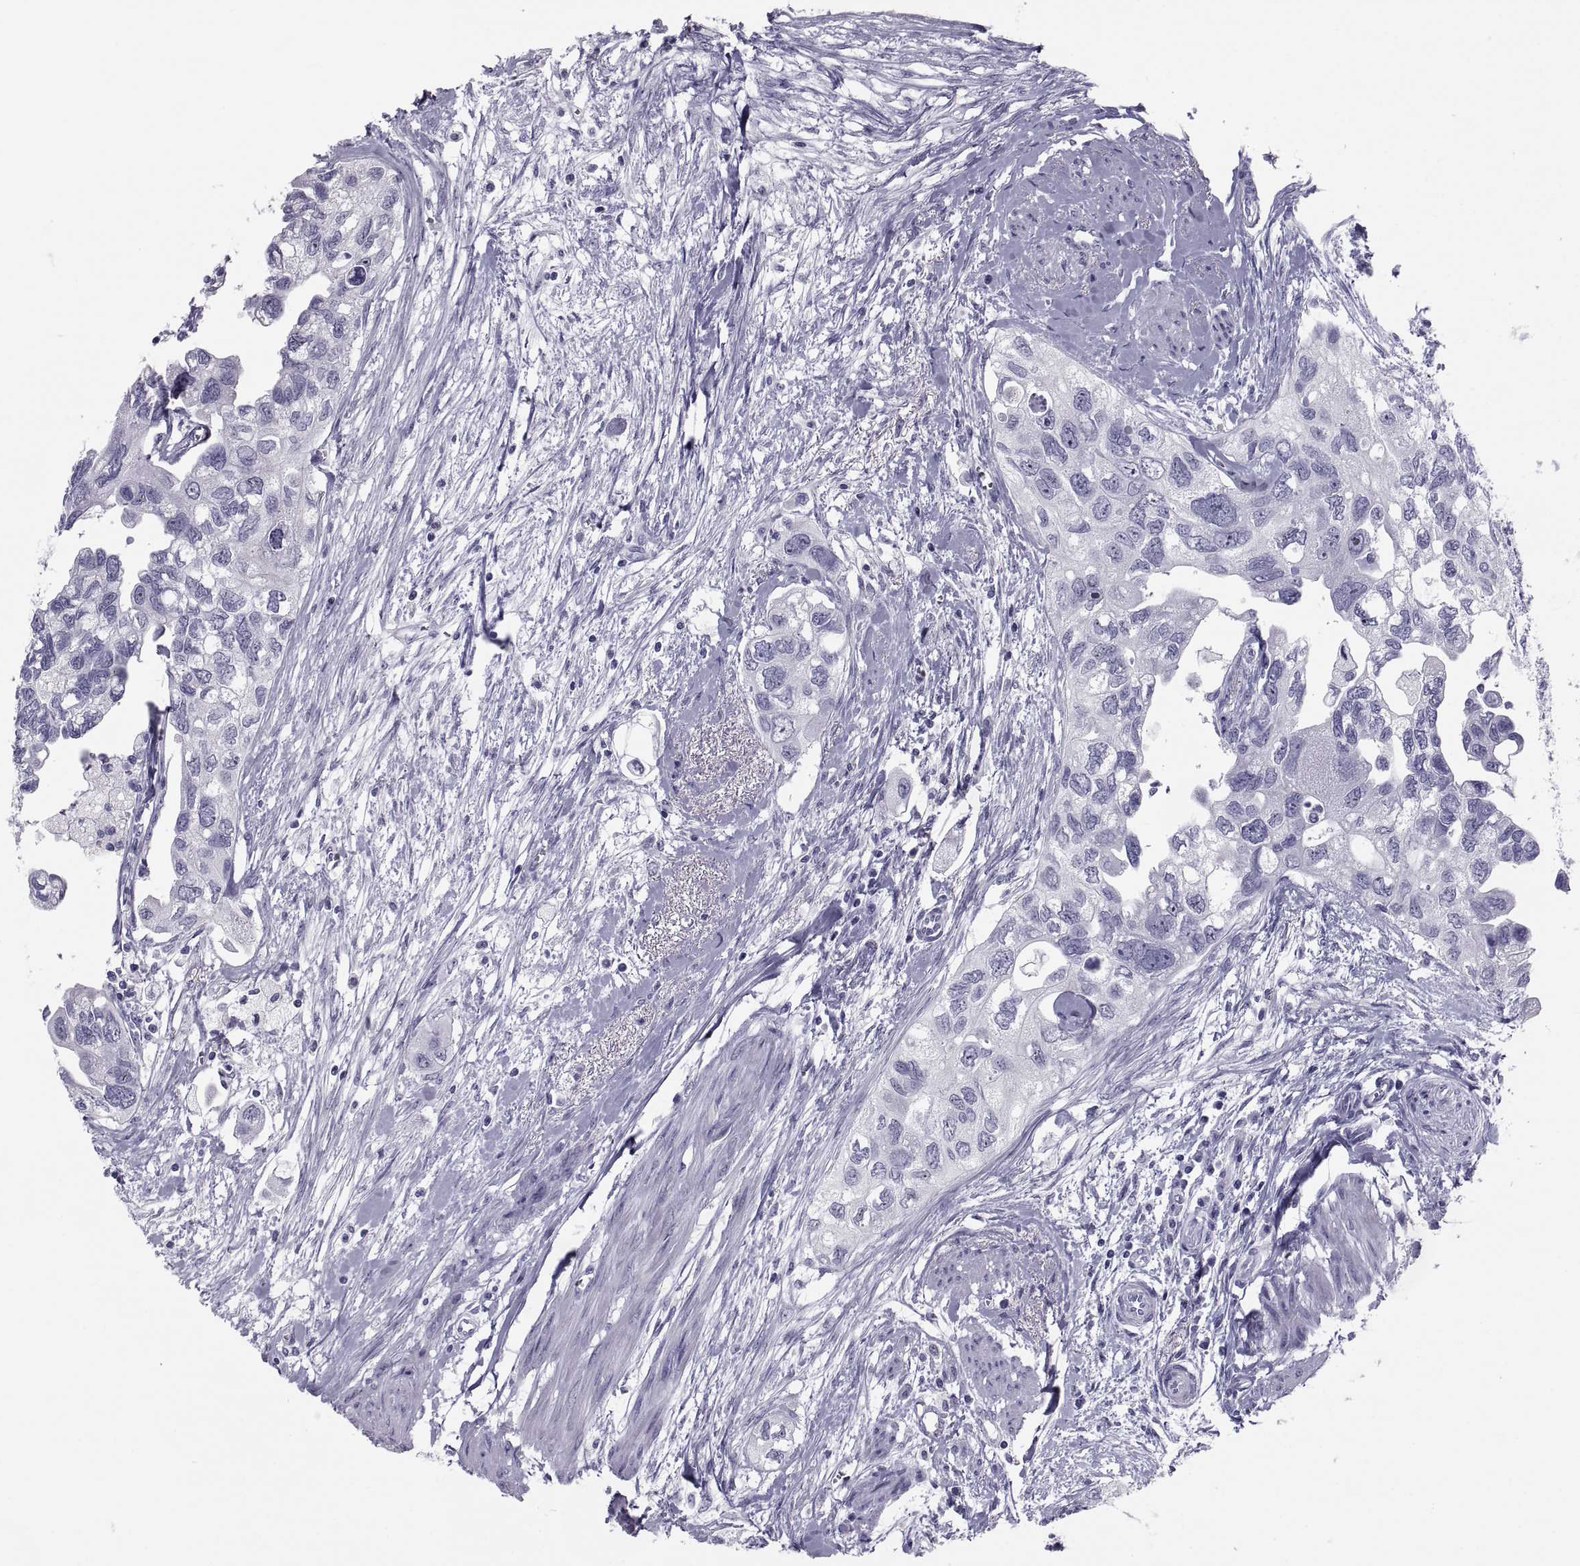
{"staining": {"intensity": "negative", "quantity": "none", "location": "none"}, "tissue": "urothelial cancer", "cell_type": "Tumor cells", "image_type": "cancer", "snomed": [{"axis": "morphology", "description": "Urothelial carcinoma, High grade"}, {"axis": "topography", "description": "Urinary bladder"}], "caption": "This image is of urothelial carcinoma (high-grade) stained with immunohistochemistry (IHC) to label a protein in brown with the nuclei are counter-stained blue. There is no positivity in tumor cells.", "gene": "CRISP1", "patient": {"sex": "male", "age": 59}}